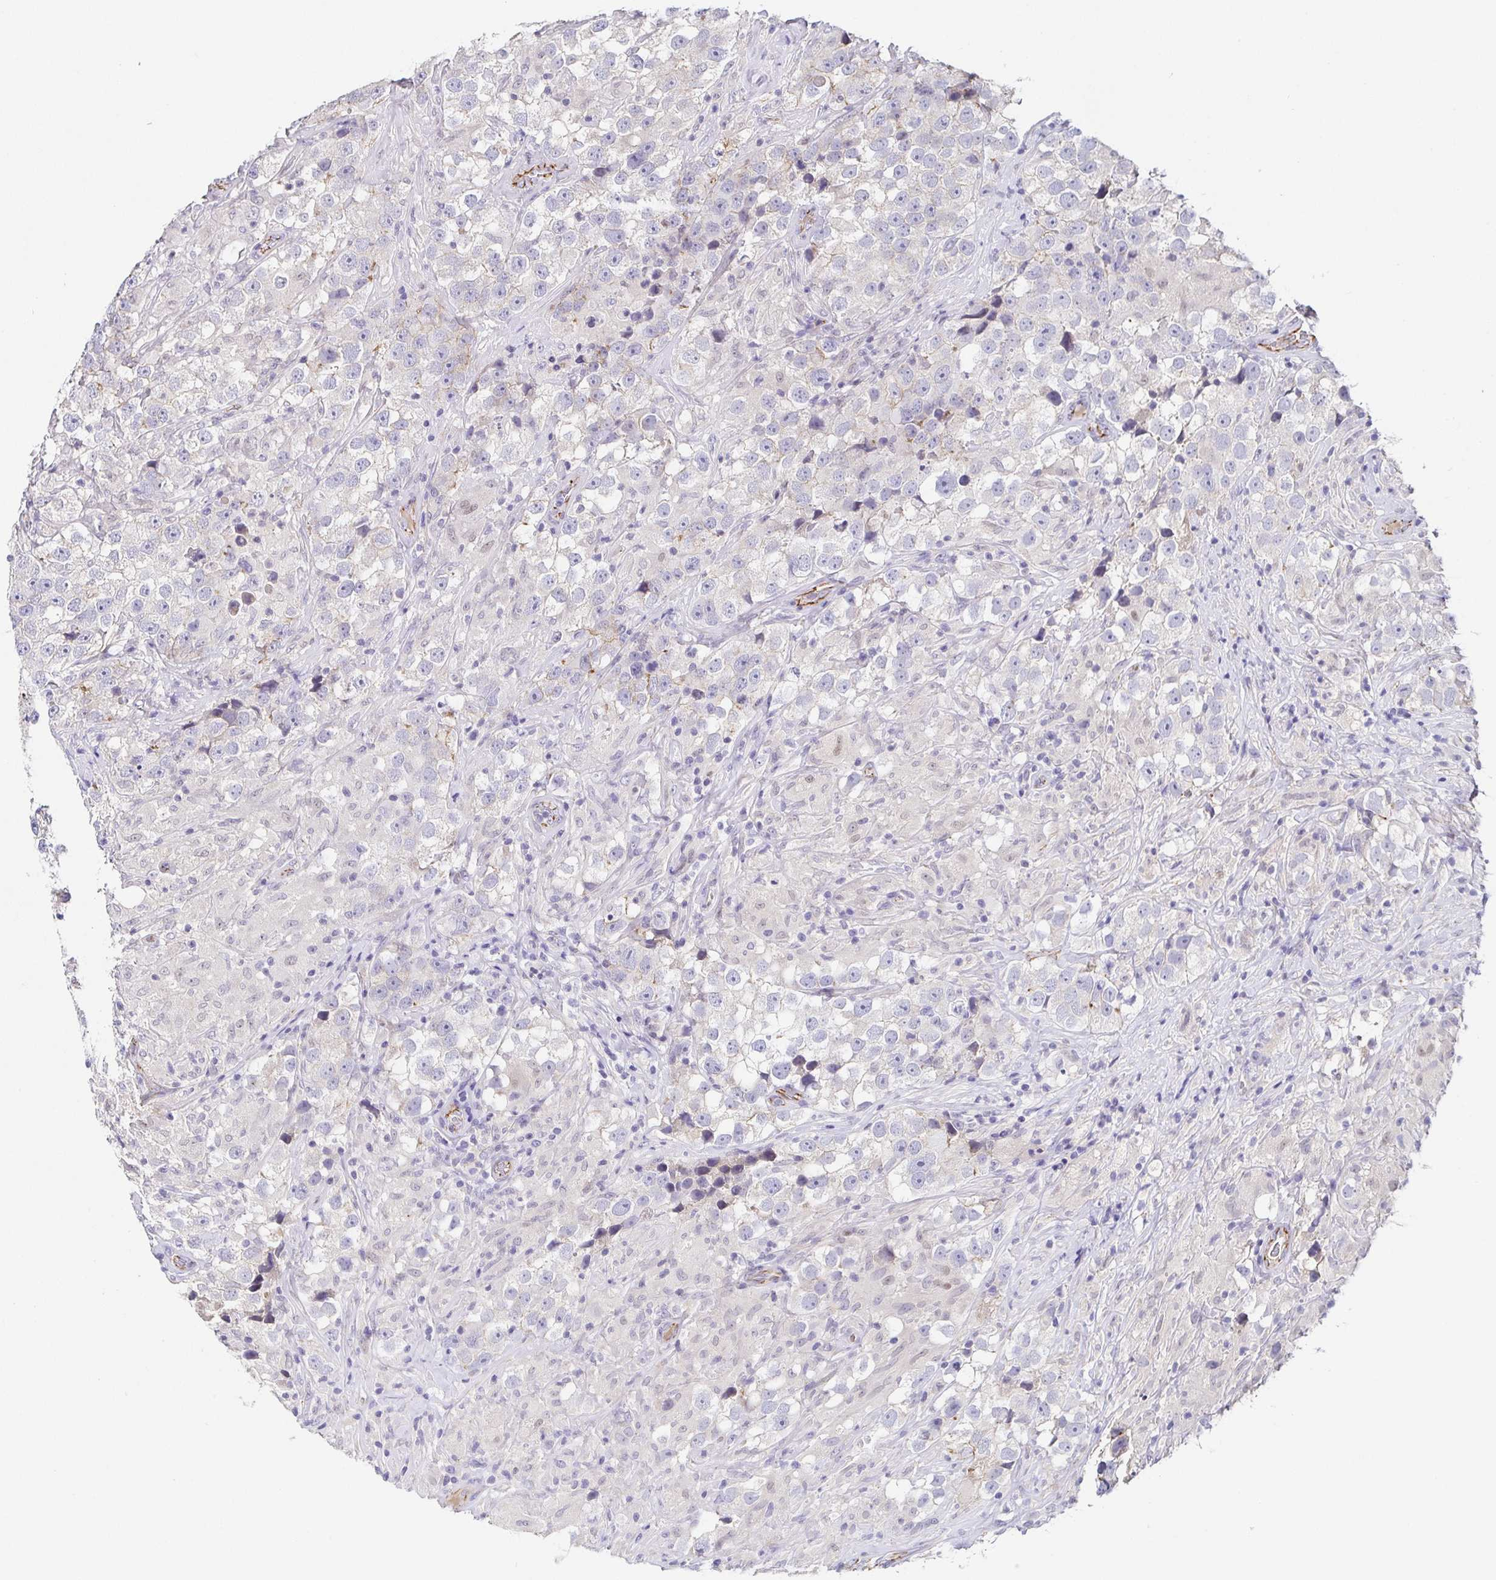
{"staining": {"intensity": "negative", "quantity": "none", "location": "none"}, "tissue": "testis cancer", "cell_type": "Tumor cells", "image_type": "cancer", "snomed": [{"axis": "morphology", "description": "Seminoma, NOS"}, {"axis": "topography", "description": "Testis"}], "caption": "Tumor cells are negative for brown protein staining in testis seminoma.", "gene": "PIWIL3", "patient": {"sex": "male", "age": 46}}